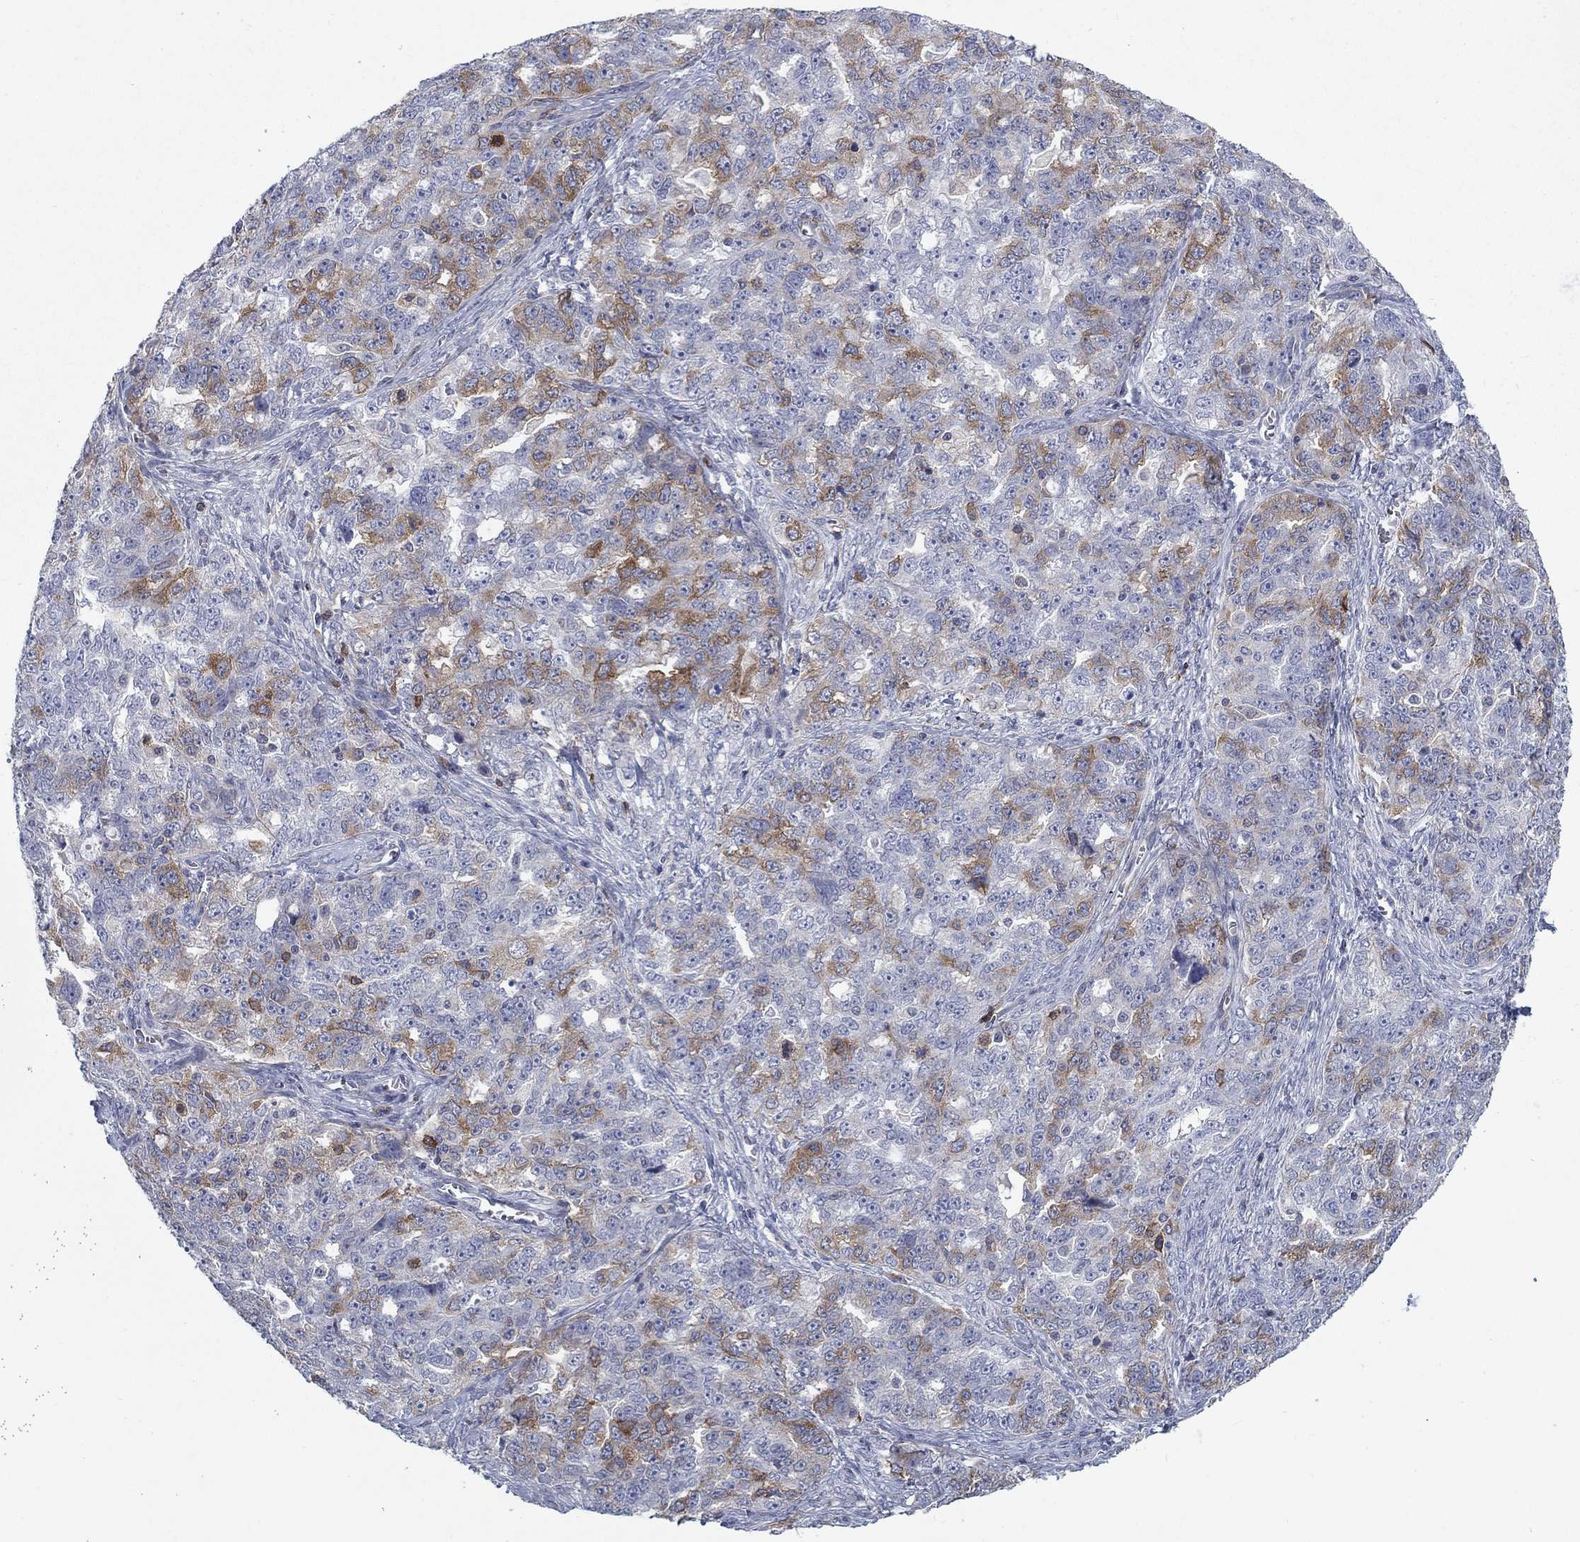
{"staining": {"intensity": "moderate", "quantity": "25%-75%", "location": "cytoplasmic/membranous"}, "tissue": "ovarian cancer", "cell_type": "Tumor cells", "image_type": "cancer", "snomed": [{"axis": "morphology", "description": "Cystadenocarcinoma, serous, NOS"}, {"axis": "topography", "description": "Ovary"}], "caption": "Human ovarian serous cystadenocarcinoma stained for a protein (brown) exhibits moderate cytoplasmic/membranous positive expression in about 25%-75% of tumor cells.", "gene": "KIF15", "patient": {"sex": "female", "age": 51}}